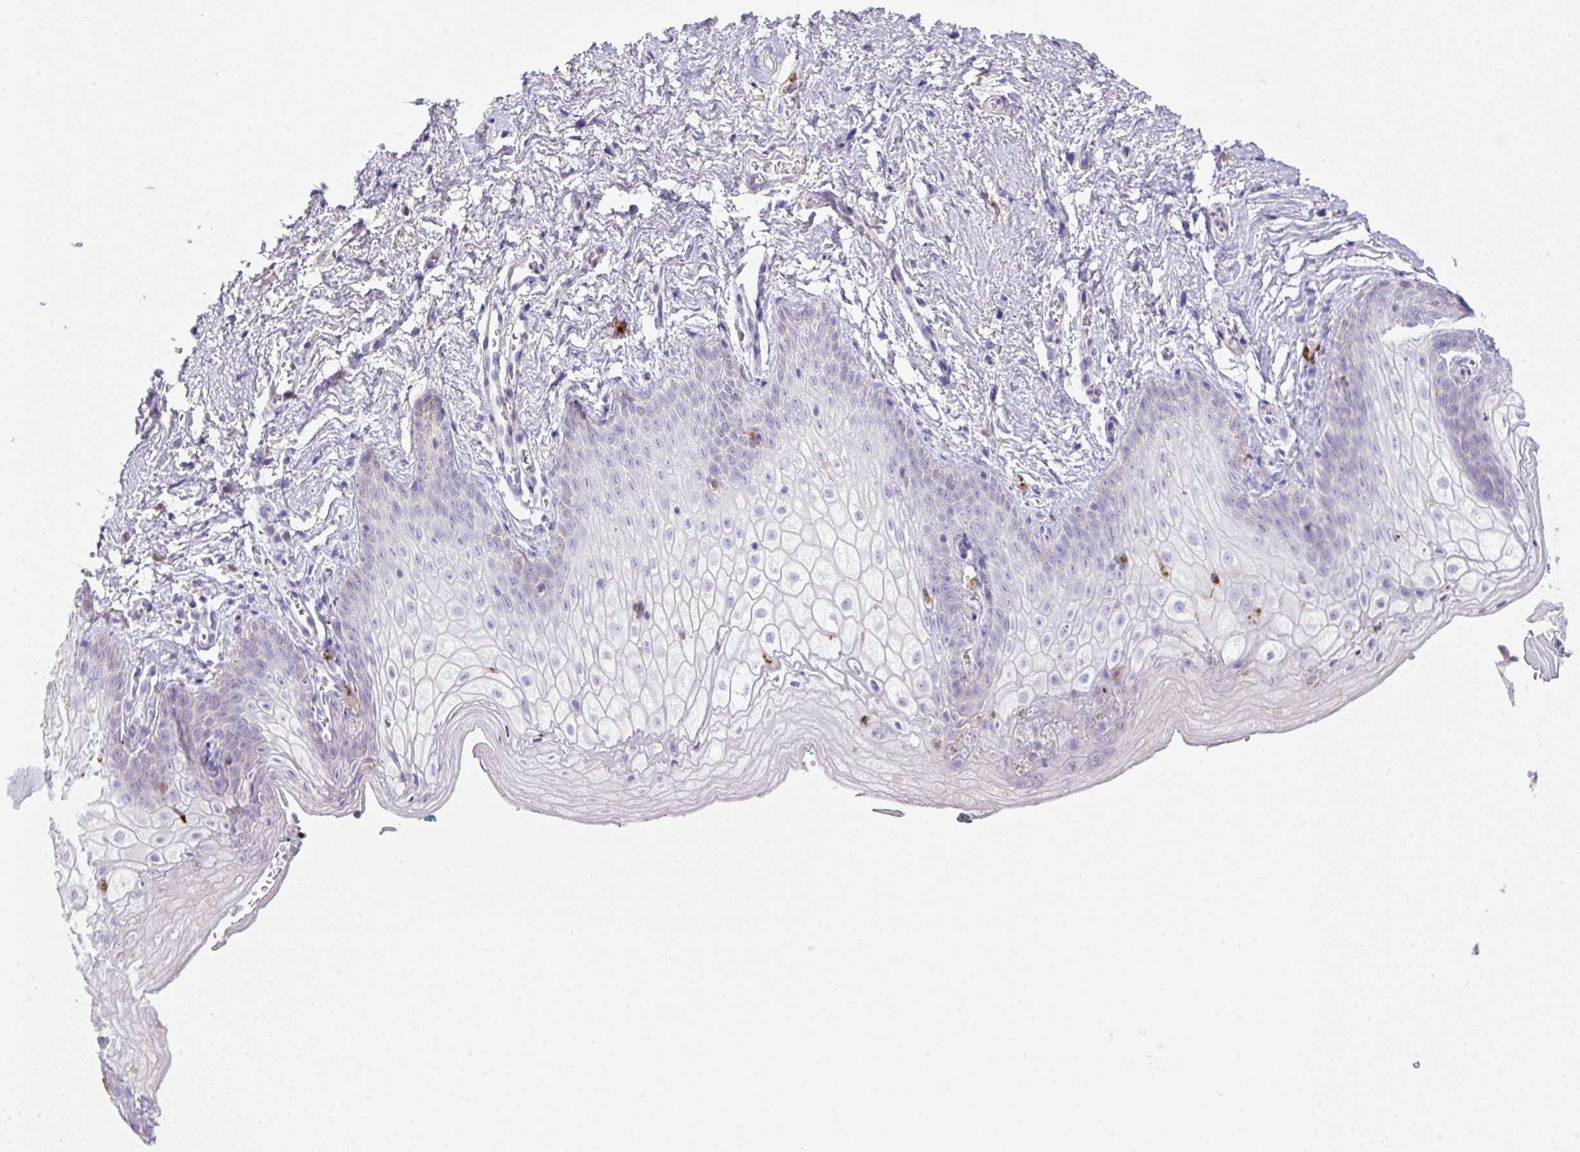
{"staining": {"intensity": "negative", "quantity": "none", "location": "none"}, "tissue": "vagina", "cell_type": "Squamous epithelial cells", "image_type": "normal", "snomed": [{"axis": "morphology", "description": "Normal tissue, NOS"}, {"axis": "topography", "description": "Vulva"}, {"axis": "topography", "description": "Vagina"}, {"axis": "topography", "description": "Peripheral nerve tissue"}], "caption": "Immunohistochemistry (IHC) image of benign human vagina stained for a protein (brown), which reveals no expression in squamous epithelial cells.", "gene": "TDRD15", "patient": {"sex": "female", "age": 66}}